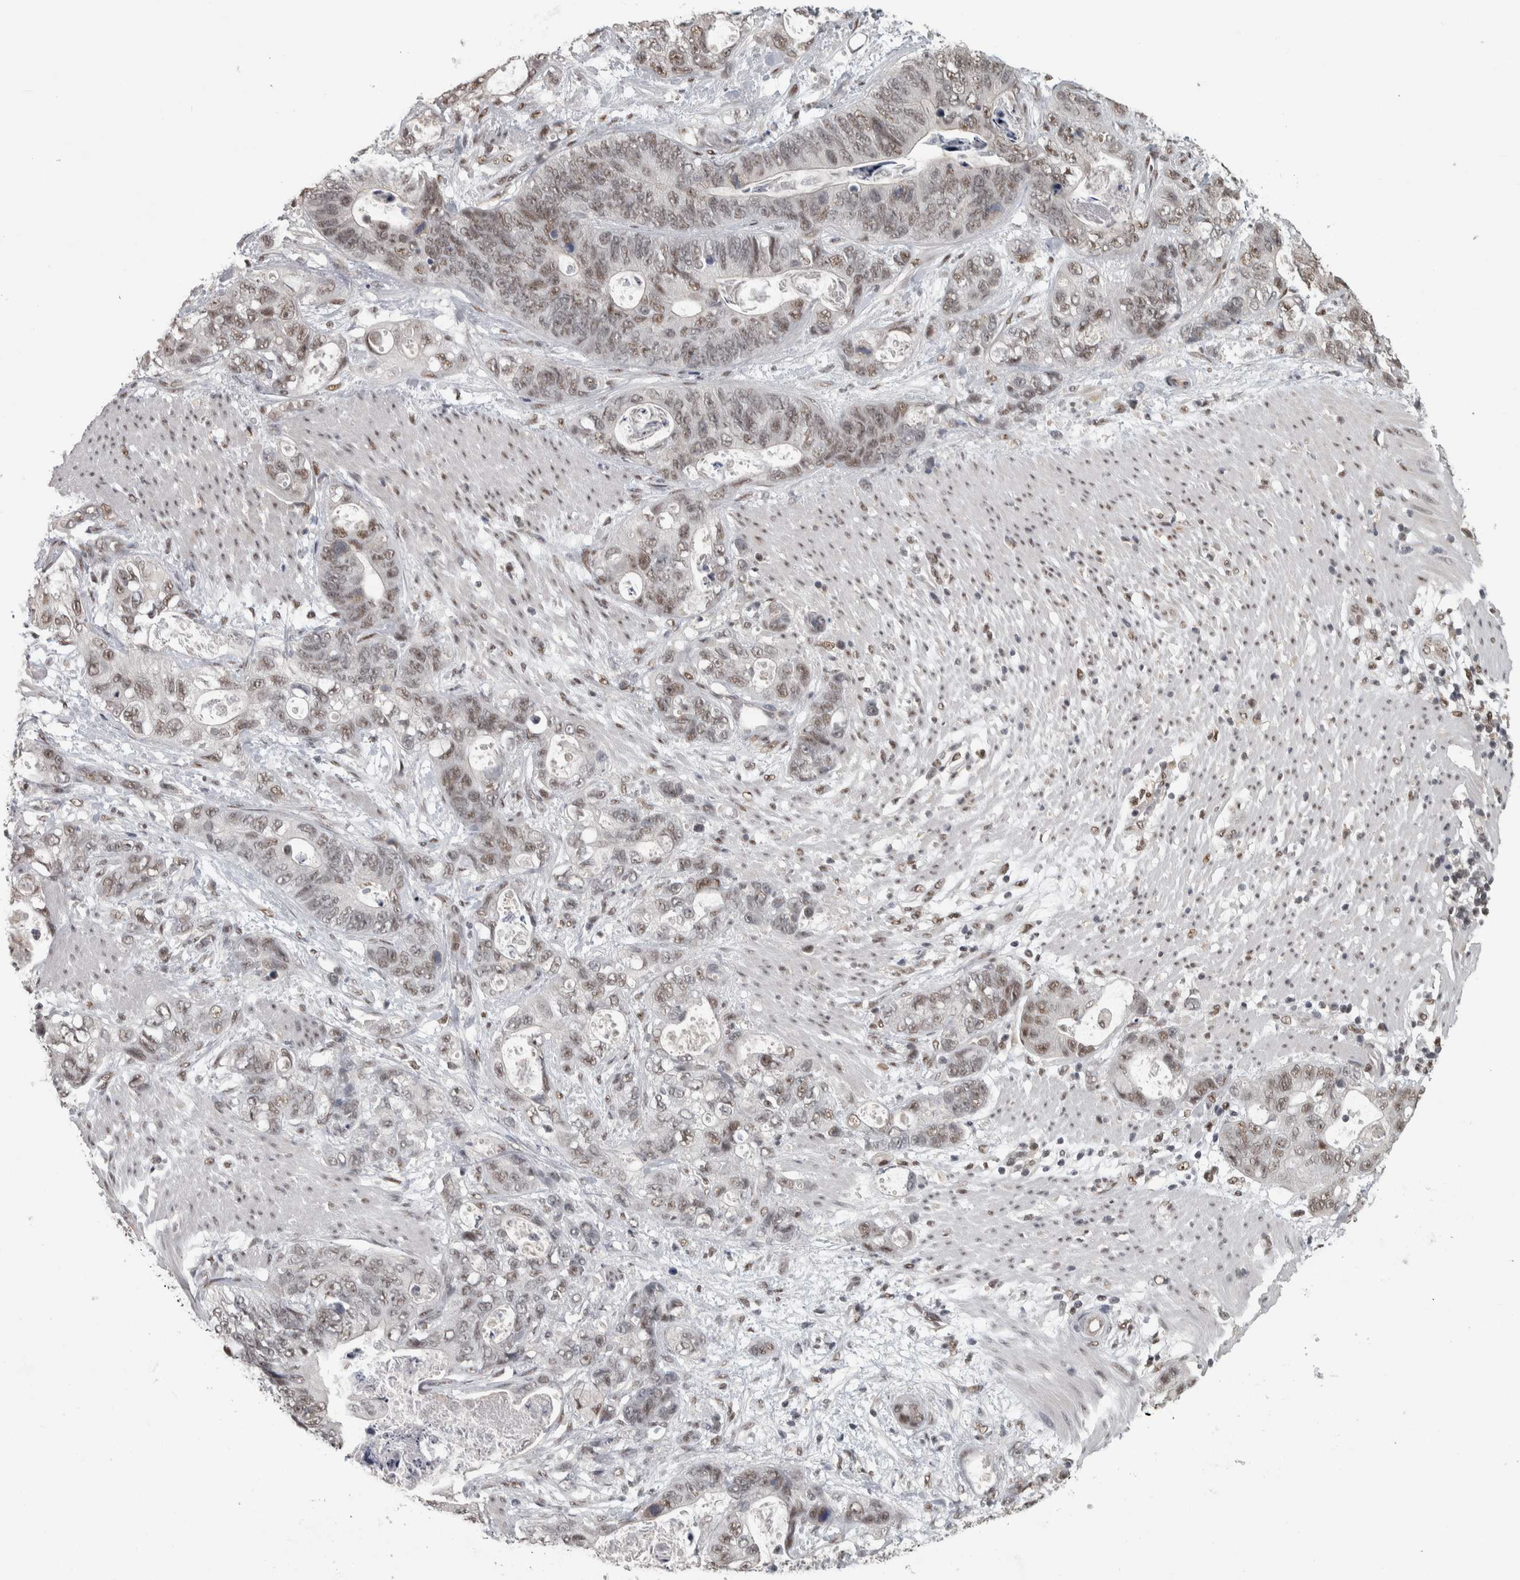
{"staining": {"intensity": "weak", "quantity": ">75%", "location": "nuclear"}, "tissue": "stomach cancer", "cell_type": "Tumor cells", "image_type": "cancer", "snomed": [{"axis": "morphology", "description": "Normal tissue, NOS"}, {"axis": "morphology", "description": "Adenocarcinoma, NOS"}, {"axis": "topography", "description": "Stomach"}], "caption": "Brown immunohistochemical staining in stomach adenocarcinoma shows weak nuclear positivity in approximately >75% of tumor cells. Nuclei are stained in blue.", "gene": "DDX42", "patient": {"sex": "female", "age": 89}}